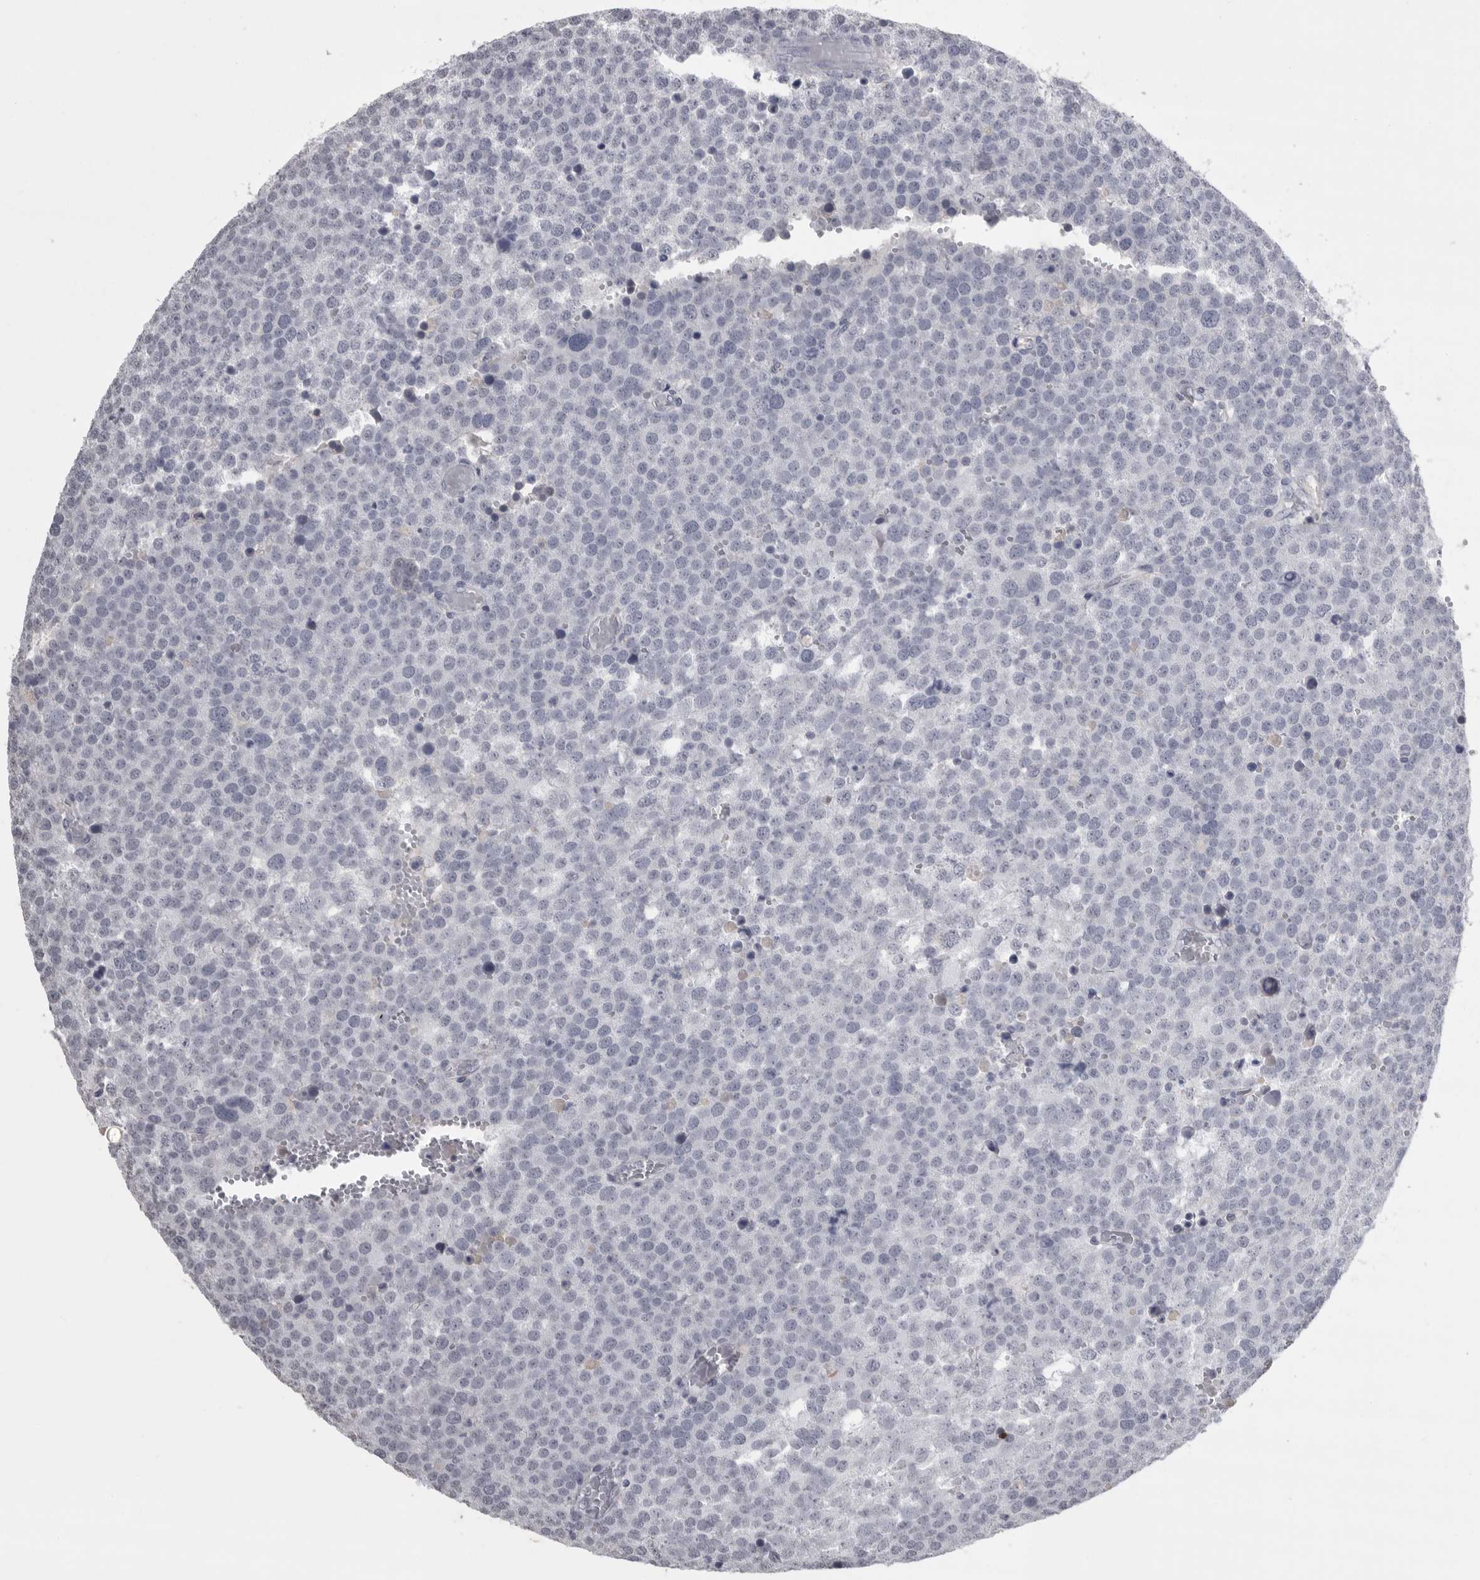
{"staining": {"intensity": "negative", "quantity": "none", "location": "none"}, "tissue": "testis cancer", "cell_type": "Tumor cells", "image_type": "cancer", "snomed": [{"axis": "morphology", "description": "Seminoma, NOS"}, {"axis": "topography", "description": "Testis"}], "caption": "DAB immunohistochemical staining of human testis cancer (seminoma) shows no significant staining in tumor cells.", "gene": "GNLY", "patient": {"sex": "male", "age": 71}}